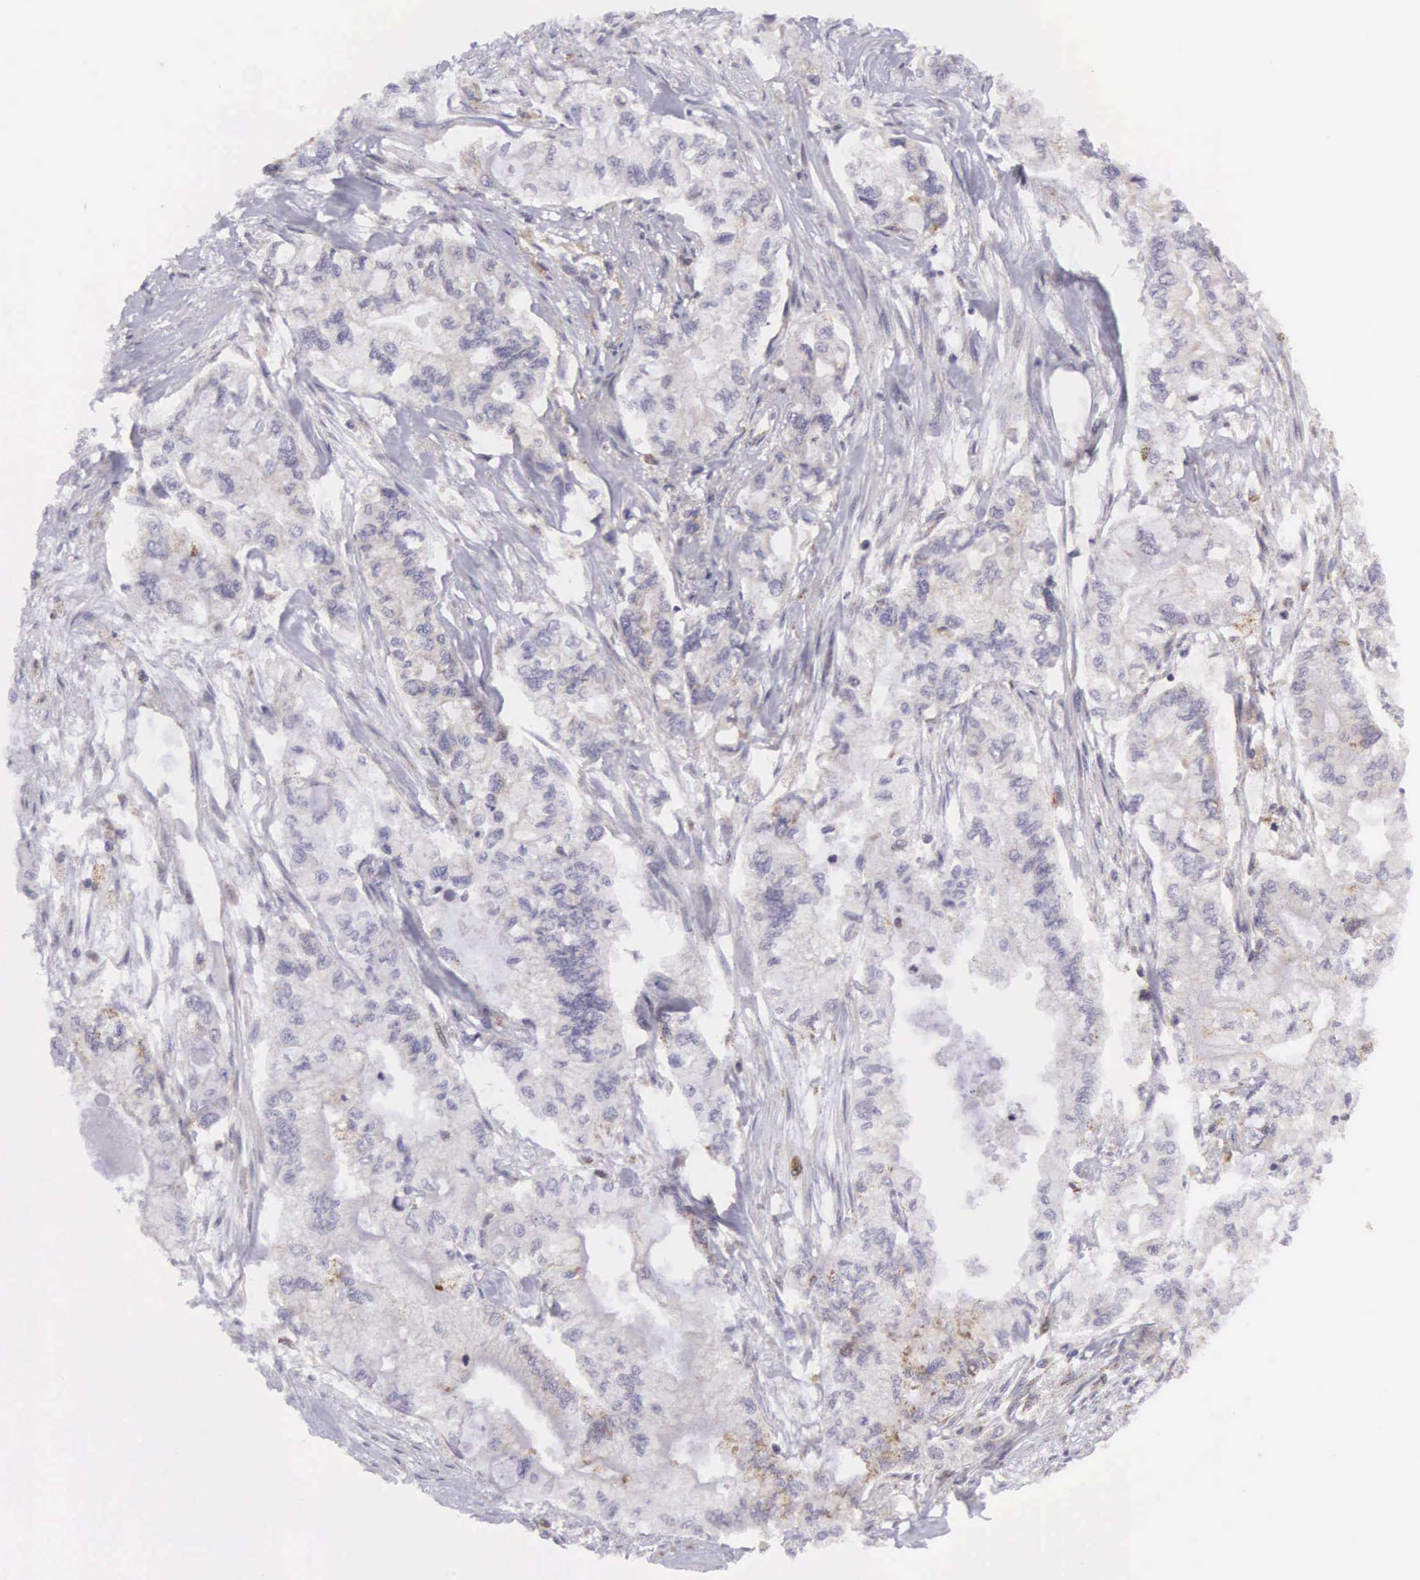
{"staining": {"intensity": "weak", "quantity": "<25%", "location": "cytoplasmic/membranous,nuclear"}, "tissue": "pancreatic cancer", "cell_type": "Tumor cells", "image_type": "cancer", "snomed": [{"axis": "morphology", "description": "Adenocarcinoma, NOS"}, {"axis": "topography", "description": "Pancreas"}], "caption": "This is an IHC histopathology image of human pancreatic cancer (adenocarcinoma). There is no positivity in tumor cells.", "gene": "EMID1", "patient": {"sex": "male", "age": 79}}